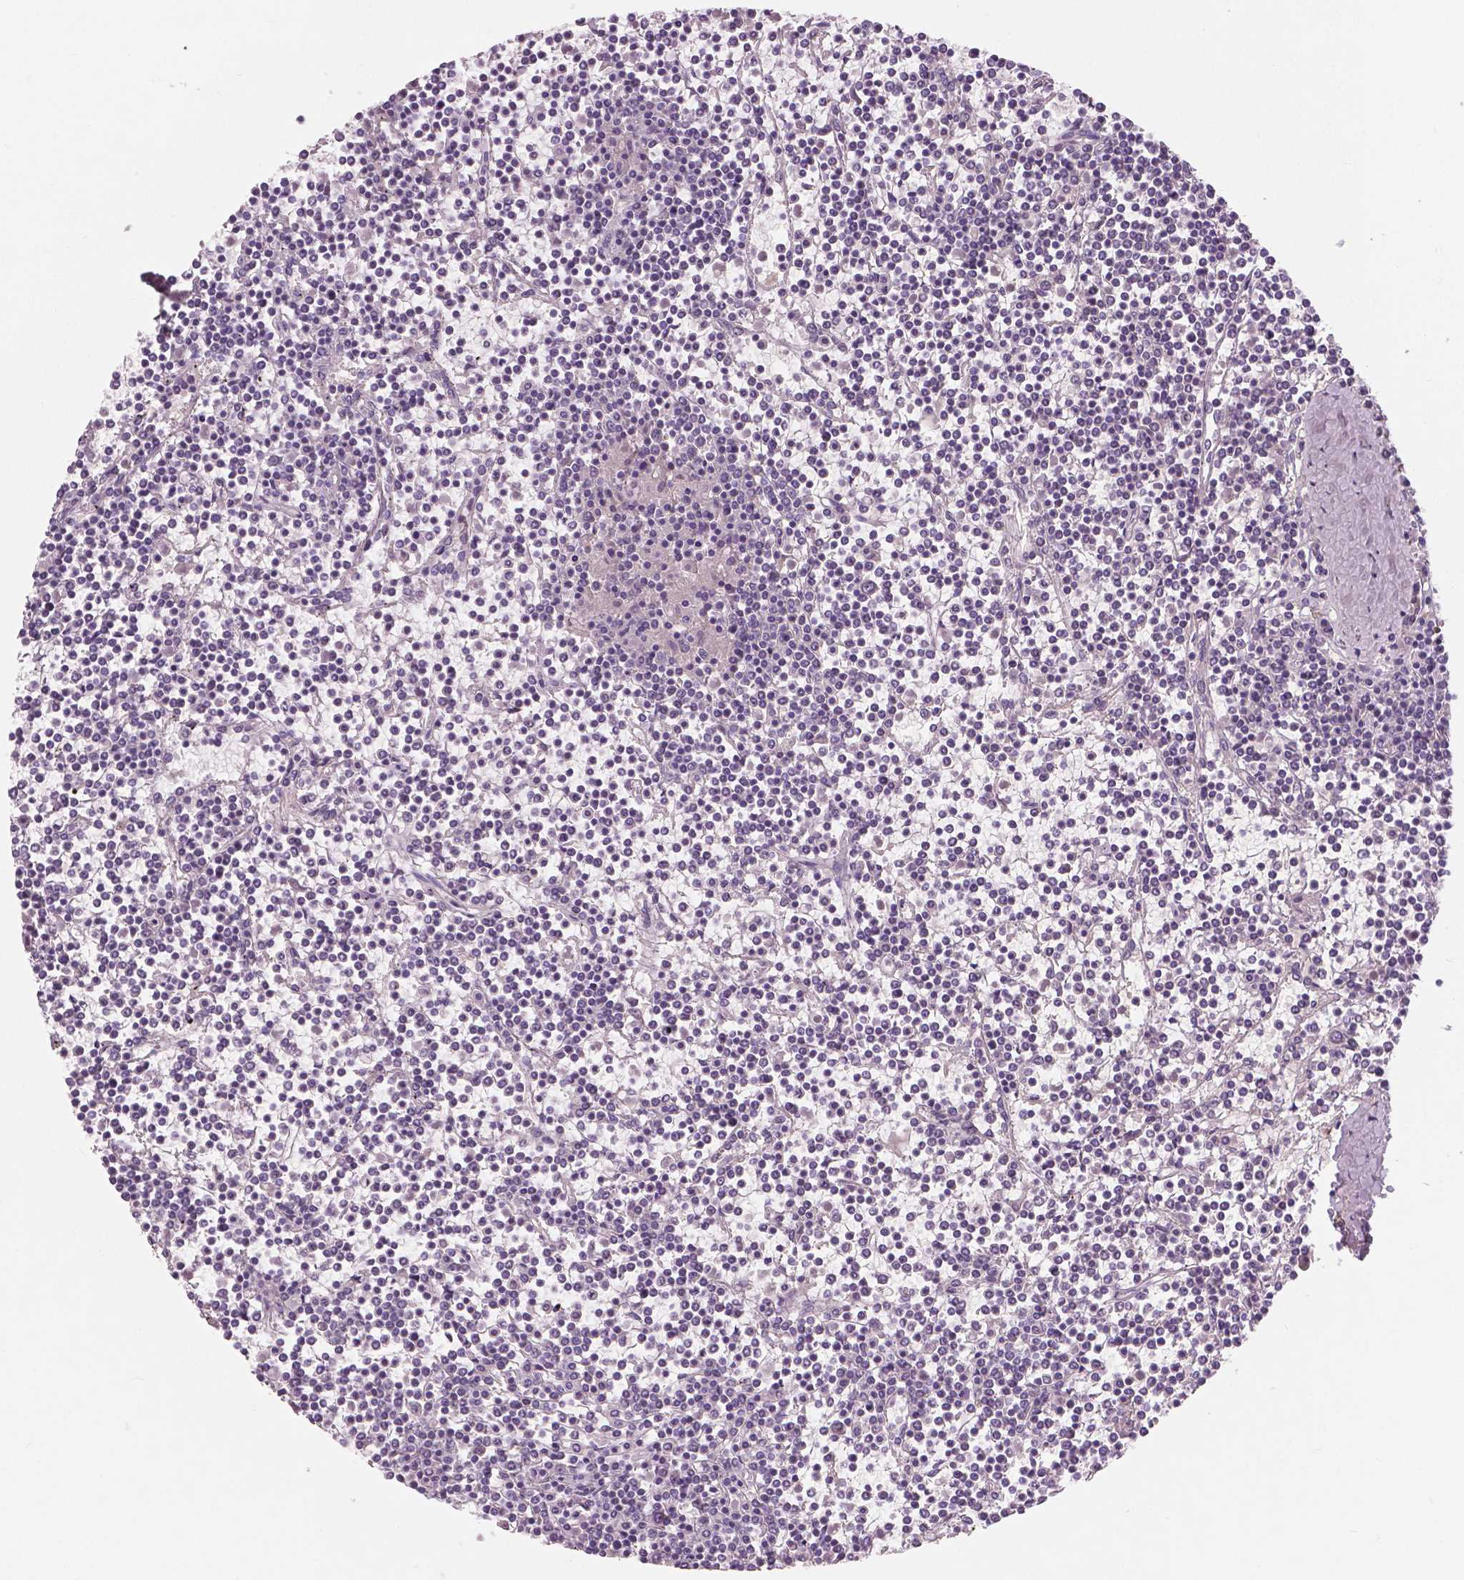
{"staining": {"intensity": "negative", "quantity": "none", "location": "none"}, "tissue": "lymphoma", "cell_type": "Tumor cells", "image_type": "cancer", "snomed": [{"axis": "morphology", "description": "Malignant lymphoma, non-Hodgkin's type, Low grade"}, {"axis": "topography", "description": "Spleen"}], "caption": "Micrograph shows no protein positivity in tumor cells of malignant lymphoma, non-Hodgkin's type (low-grade) tissue.", "gene": "LSM14B", "patient": {"sex": "female", "age": 19}}